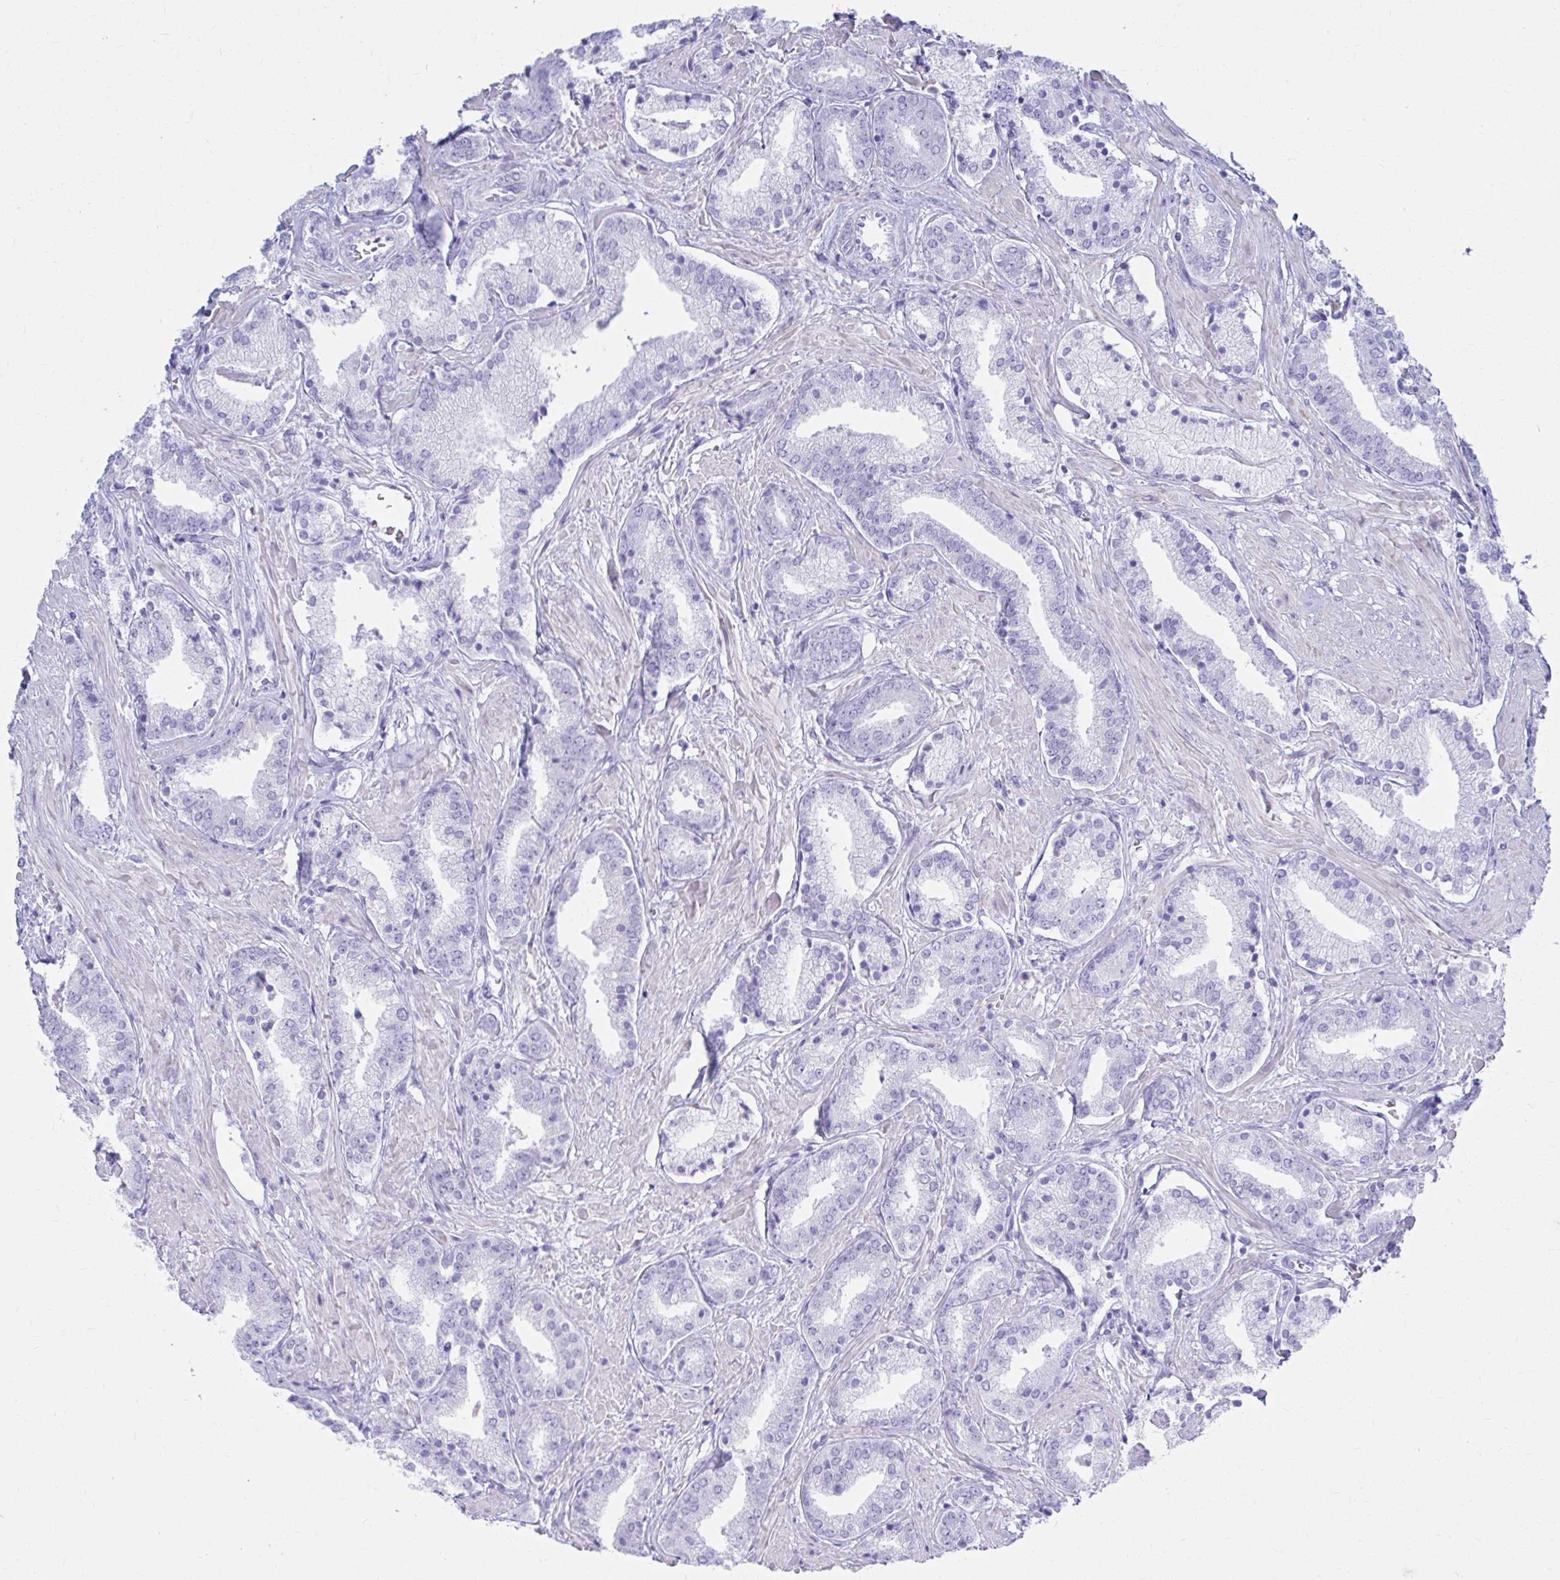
{"staining": {"intensity": "negative", "quantity": "none", "location": "none"}, "tissue": "prostate cancer", "cell_type": "Tumor cells", "image_type": "cancer", "snomed": [{"axis": "morphology", "description": "Adenocarcinoma, High grade"}, {"axis": "topography", "description": "Prostate"}], "caption": "The immunohistochemistry micrograph has no significant positivity in tumor cells of prostate cancer tissue.", "gene": "ATP4B", "patient": {"sex": "male", "age": 56}}